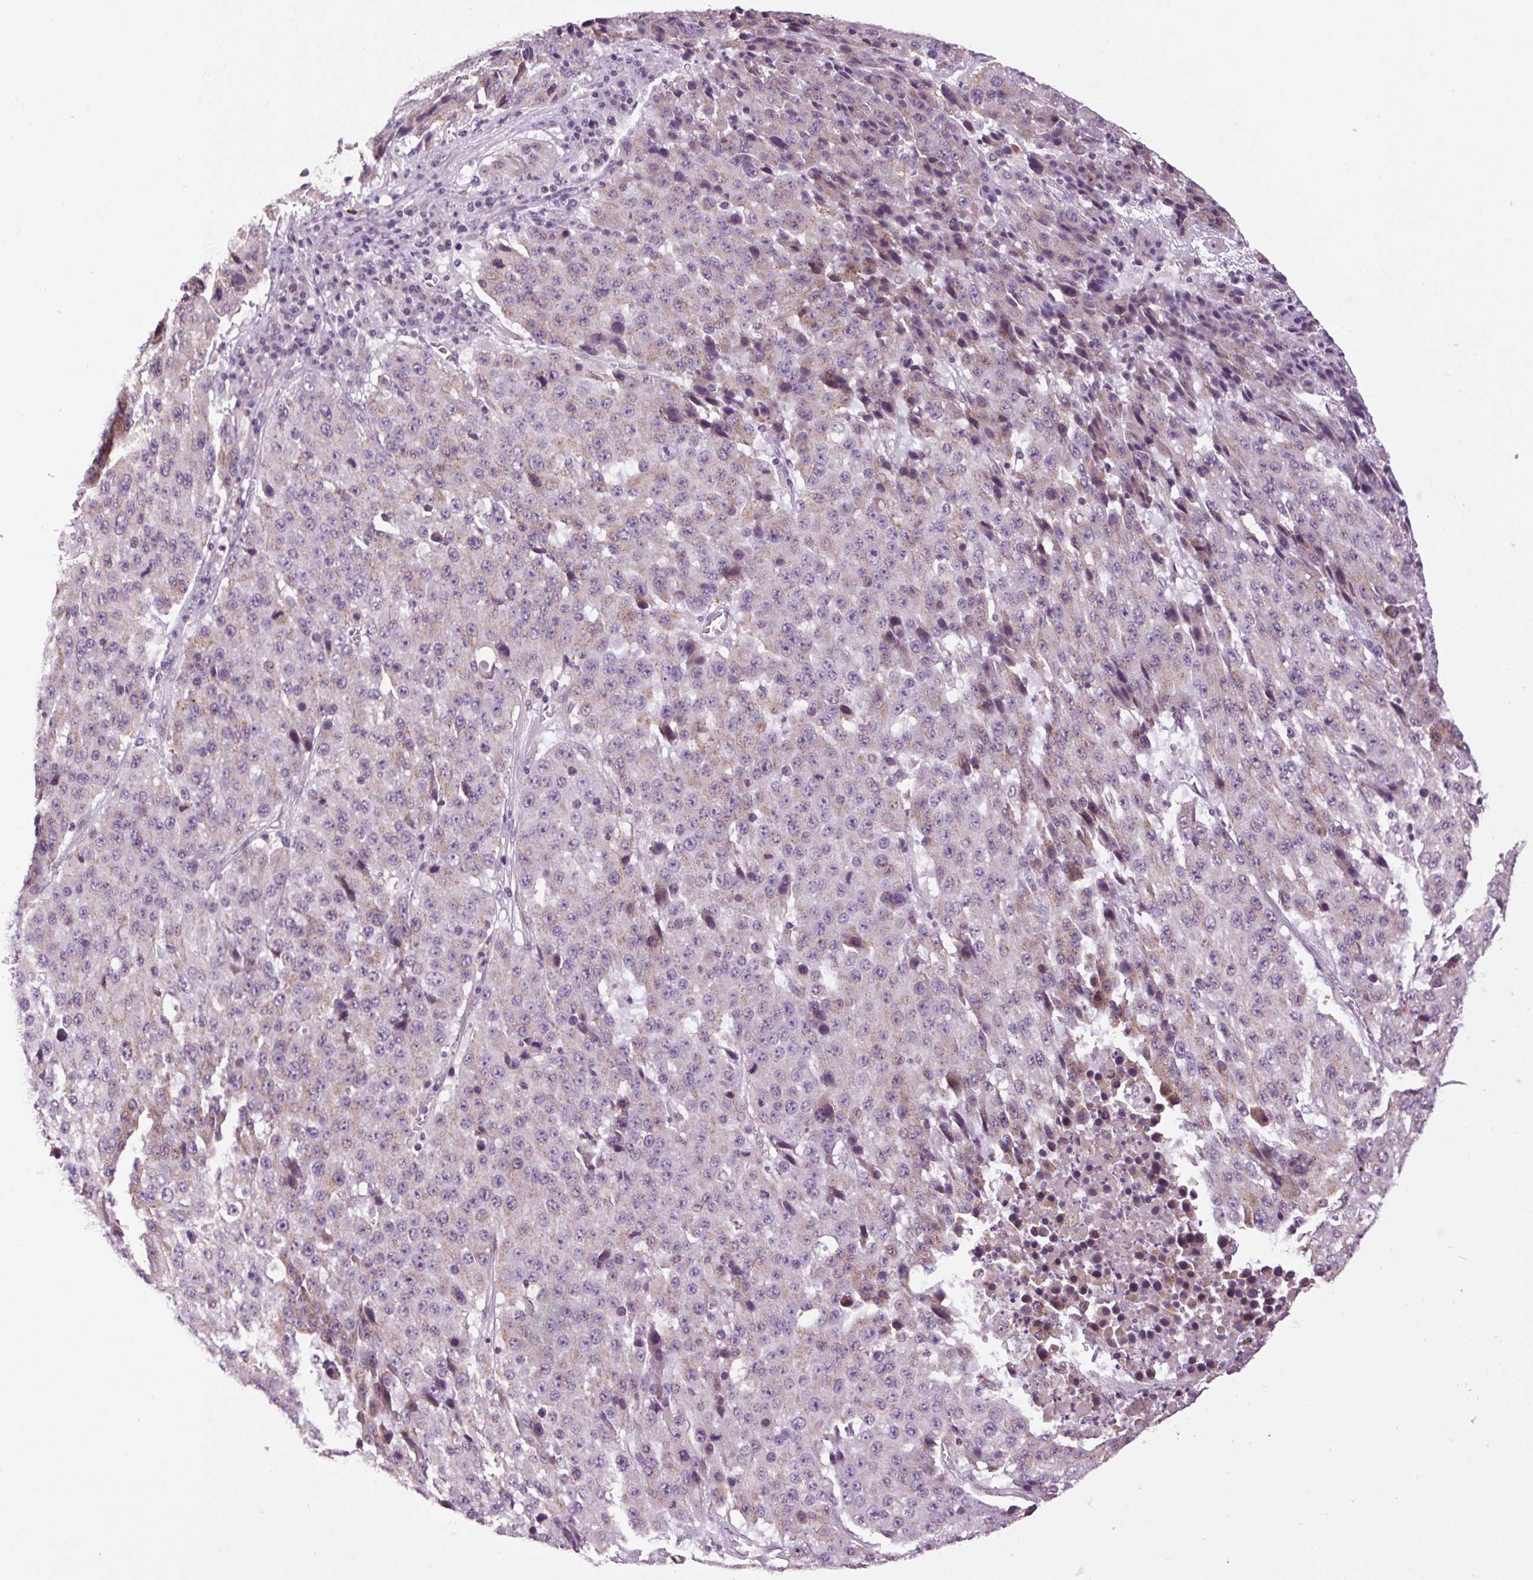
{"staining": {"intensity": "negative", "quantity": "none", "location": "none"}, "tissue": "stomach cancer", "cell_type": "Tumor cells", "image_type": "cancer", "snomed": [{"axis": "morphology", "description": "Adenocarcinoma, NOS"}, {"axis": "topography", "description": "Stomach"}], "caption": "Immunohistochemistry image of neoplastic tissue: adenocarcinoma (stomach) stained with DAB shows no significant protein positivity in tumor cells.", "gene": "SMIM13", "patient": {"sex": "male", "age": 71}}